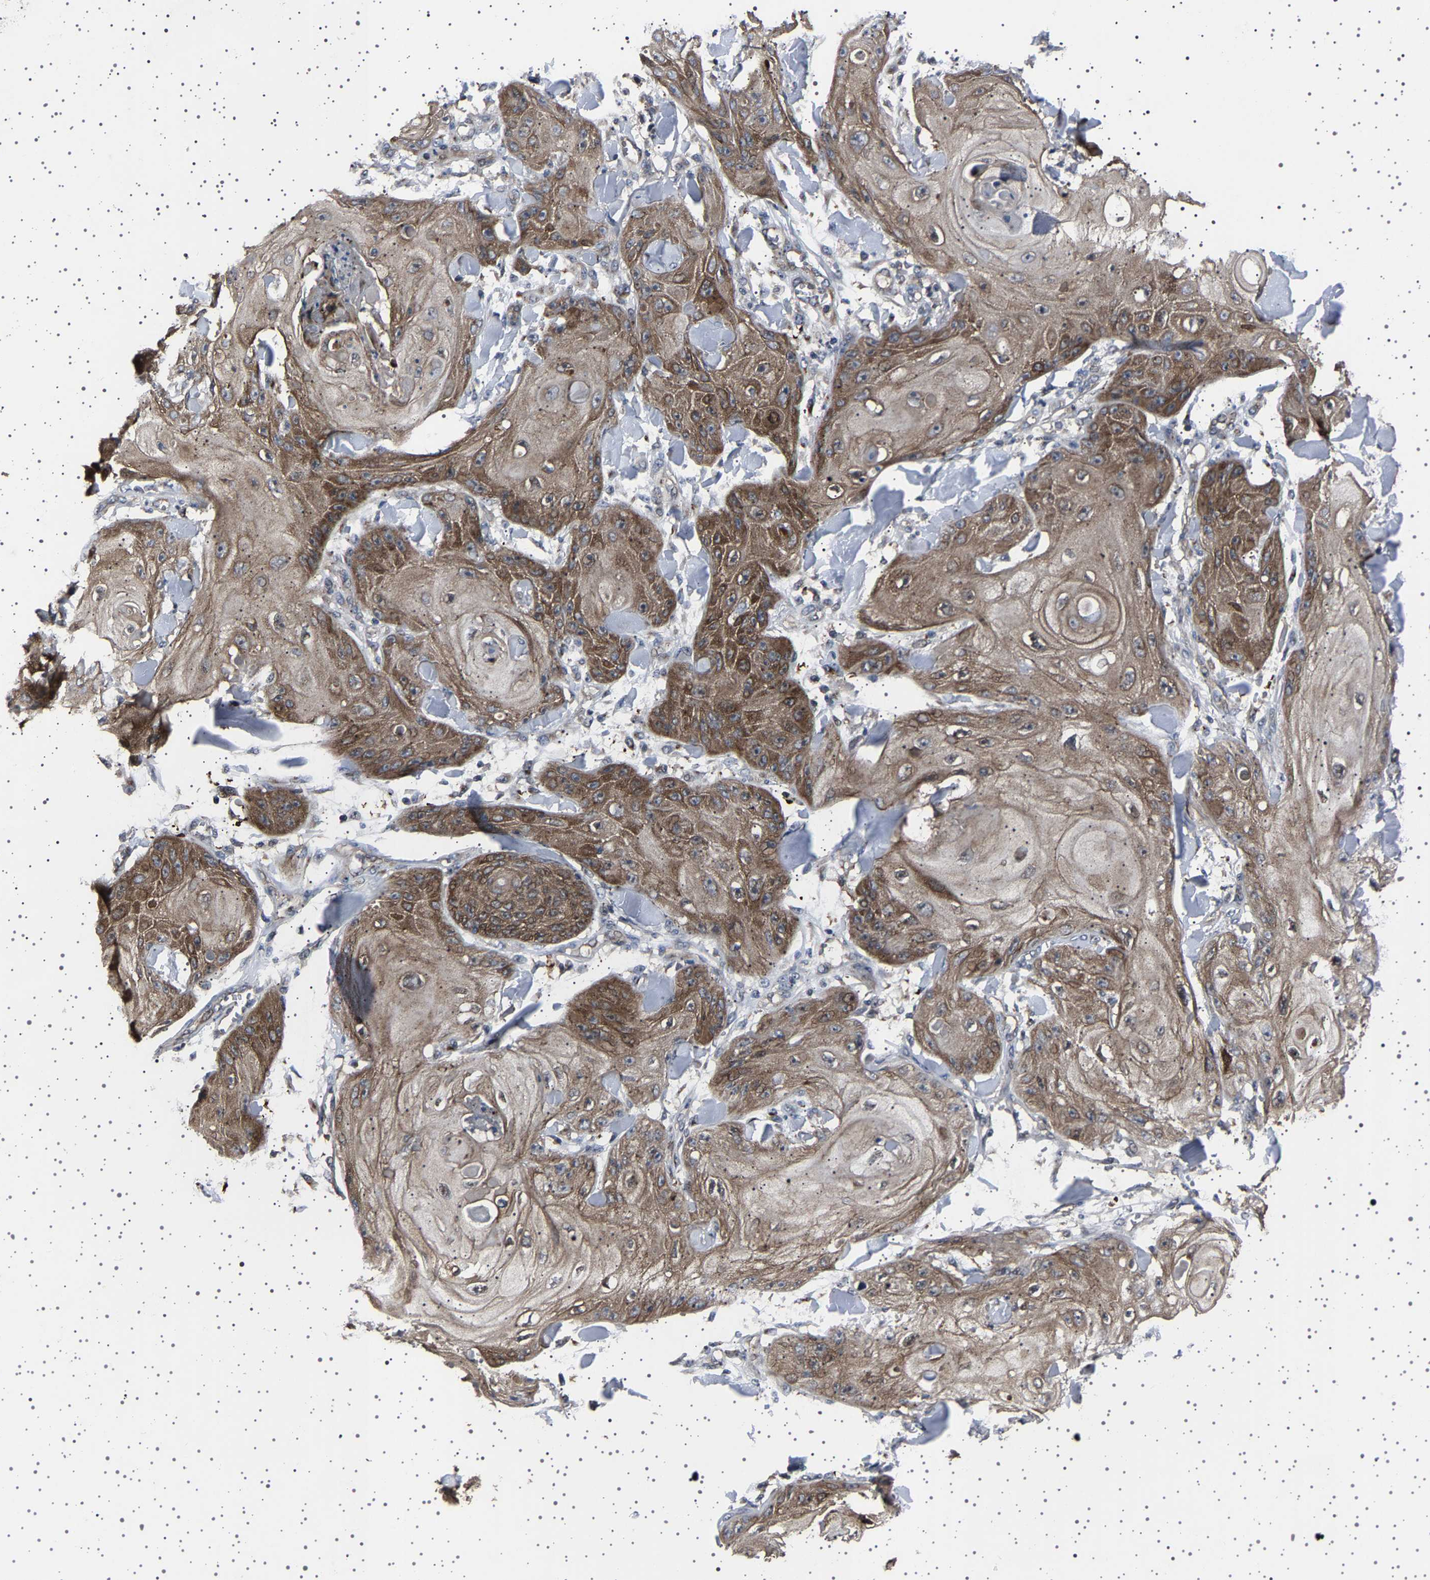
{"staining": {"intensity": "moderate", "quantity": ">75%", "location": "cytoplasmic/membranous"}, "tissue": "skin cancer", "cell_type": "Tumor cells", "image_type": "cancer", "snomed": [{"axis": "morphology", "description": "Squamous cell carcinoma, NOS"}, {"axis": "topography", "description": "Skin"}], "caption": "DAB immunohistochemical staining of skin cancer (squamous cell carcinoma) exhibits moderate cytoplasmic/membranous protein positivity in approximately >75% of tumor cells.", "gene": "NCKAP1", "patient": {"sex": "male", "age": 74}}